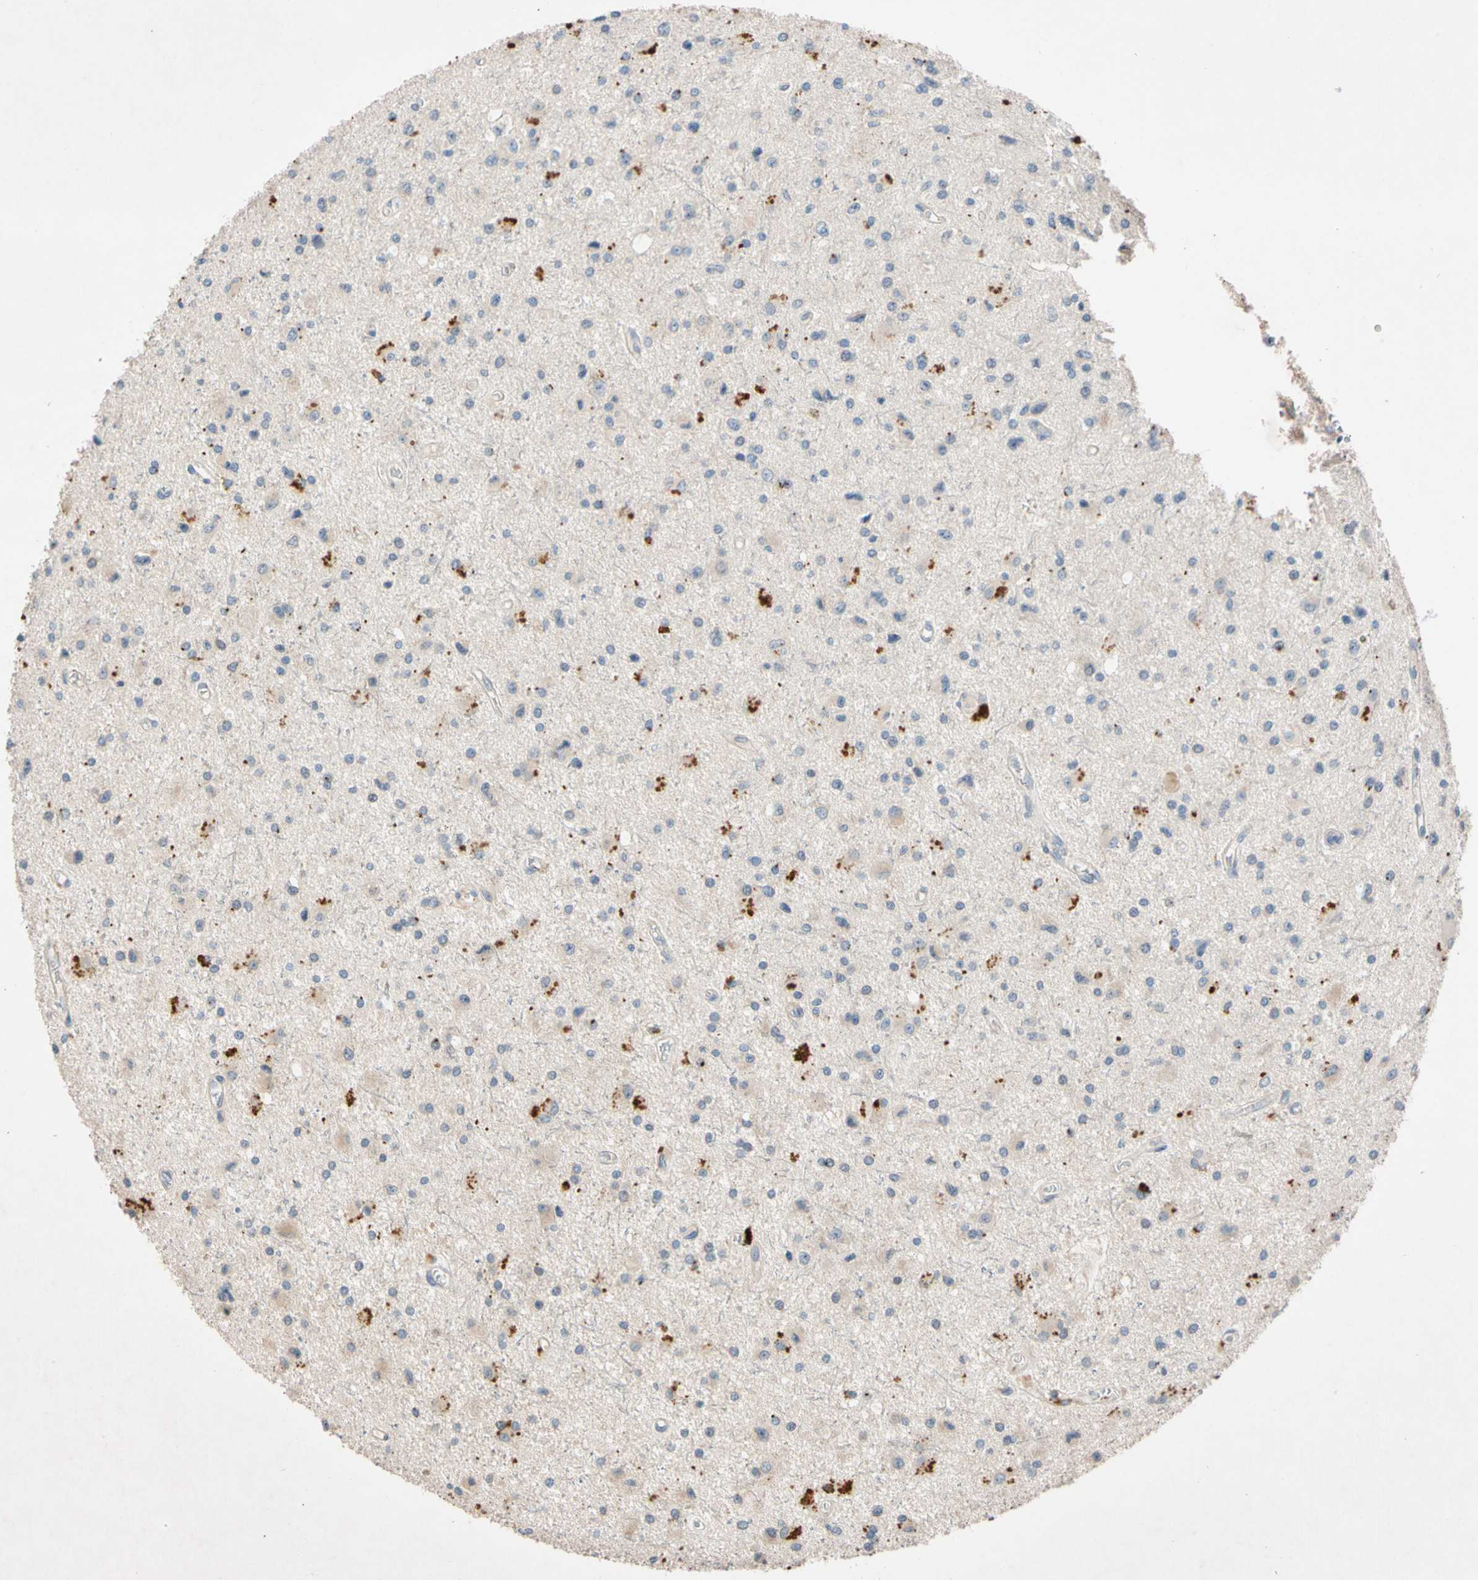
{"staining": {"intensity": "strong", "quantity": "<25%", "location": "cytoplasmic/membranous"}, "tissue": "glioma", "cell_type": "Tumor cells", "image_type": "cancer", "snomed": [{"axis": "morphology", "description": "Glioma, malignant, Low grade"}, {"axis": "topography", "description": "Brain"}], "caption": "A histopathology image of malignant low-grade glioma stained for a protein exhibits strong cytoplasmic/membranous brown staining in tumor cells. The protein is shown in brown color, while the nuclei are stained blue.", "gene": "CNST", "patient": {"sex": "male", "age": 58}}